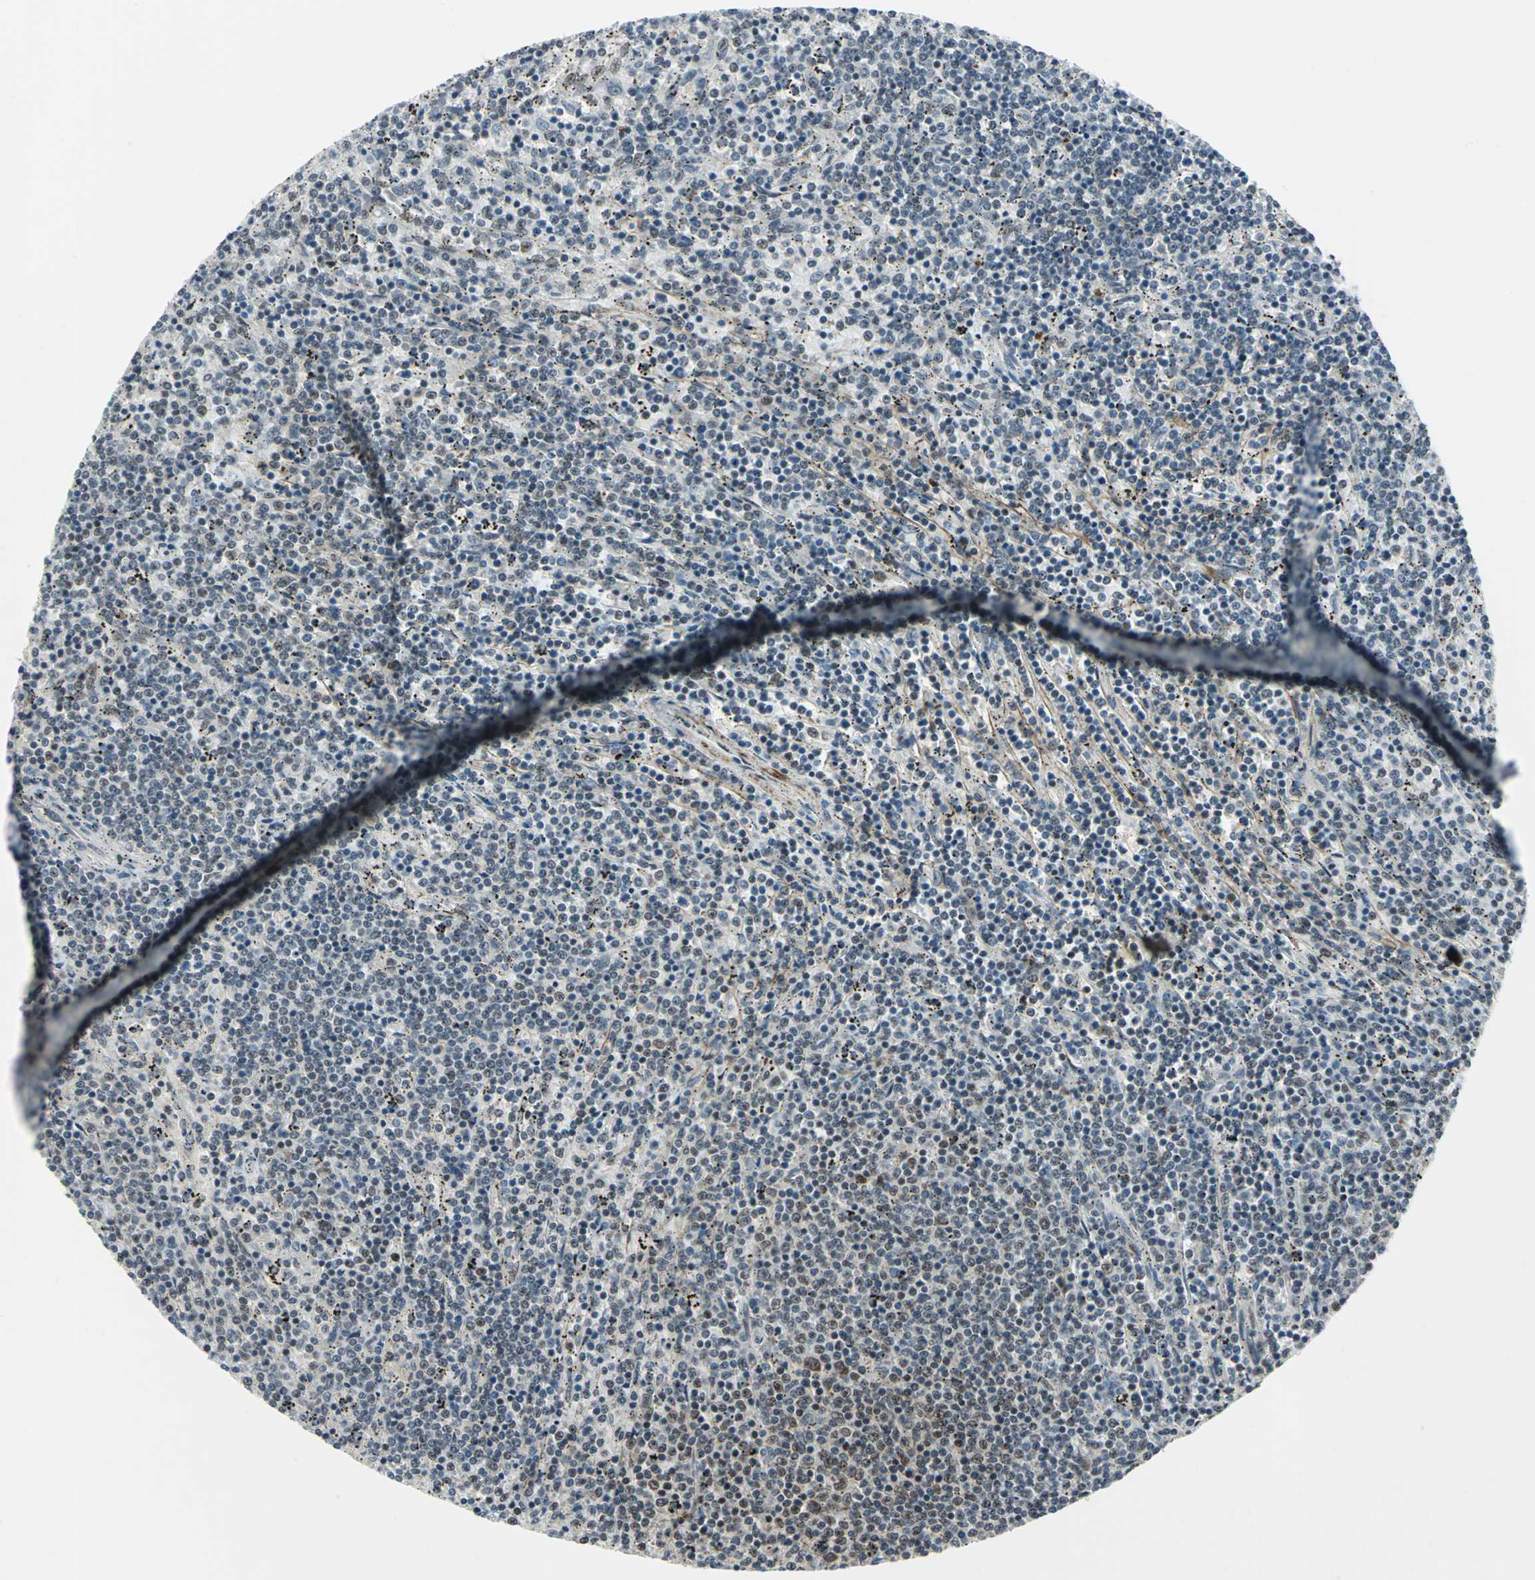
{"staining": {"intensity": "weak", "quantity": "<25%", "location": "cytoplasmic/membranous,nuclear"}, "tissue": "lymphoma", "cell_type": "Tumor cells", "image_type": "cancer", "snomed": [{"axis": "morphology", "description": "Malignant lymphoma, non-Hodgkin's type, Low grade"}, {"axis": "topography", "description": "Spleen"}], "caption": "The IHC photomicrograph has no significant expression in tumor cells of lymphoma tissue.", "gene": "MTA1", "patient": {"sex": "female", "age": 50}}